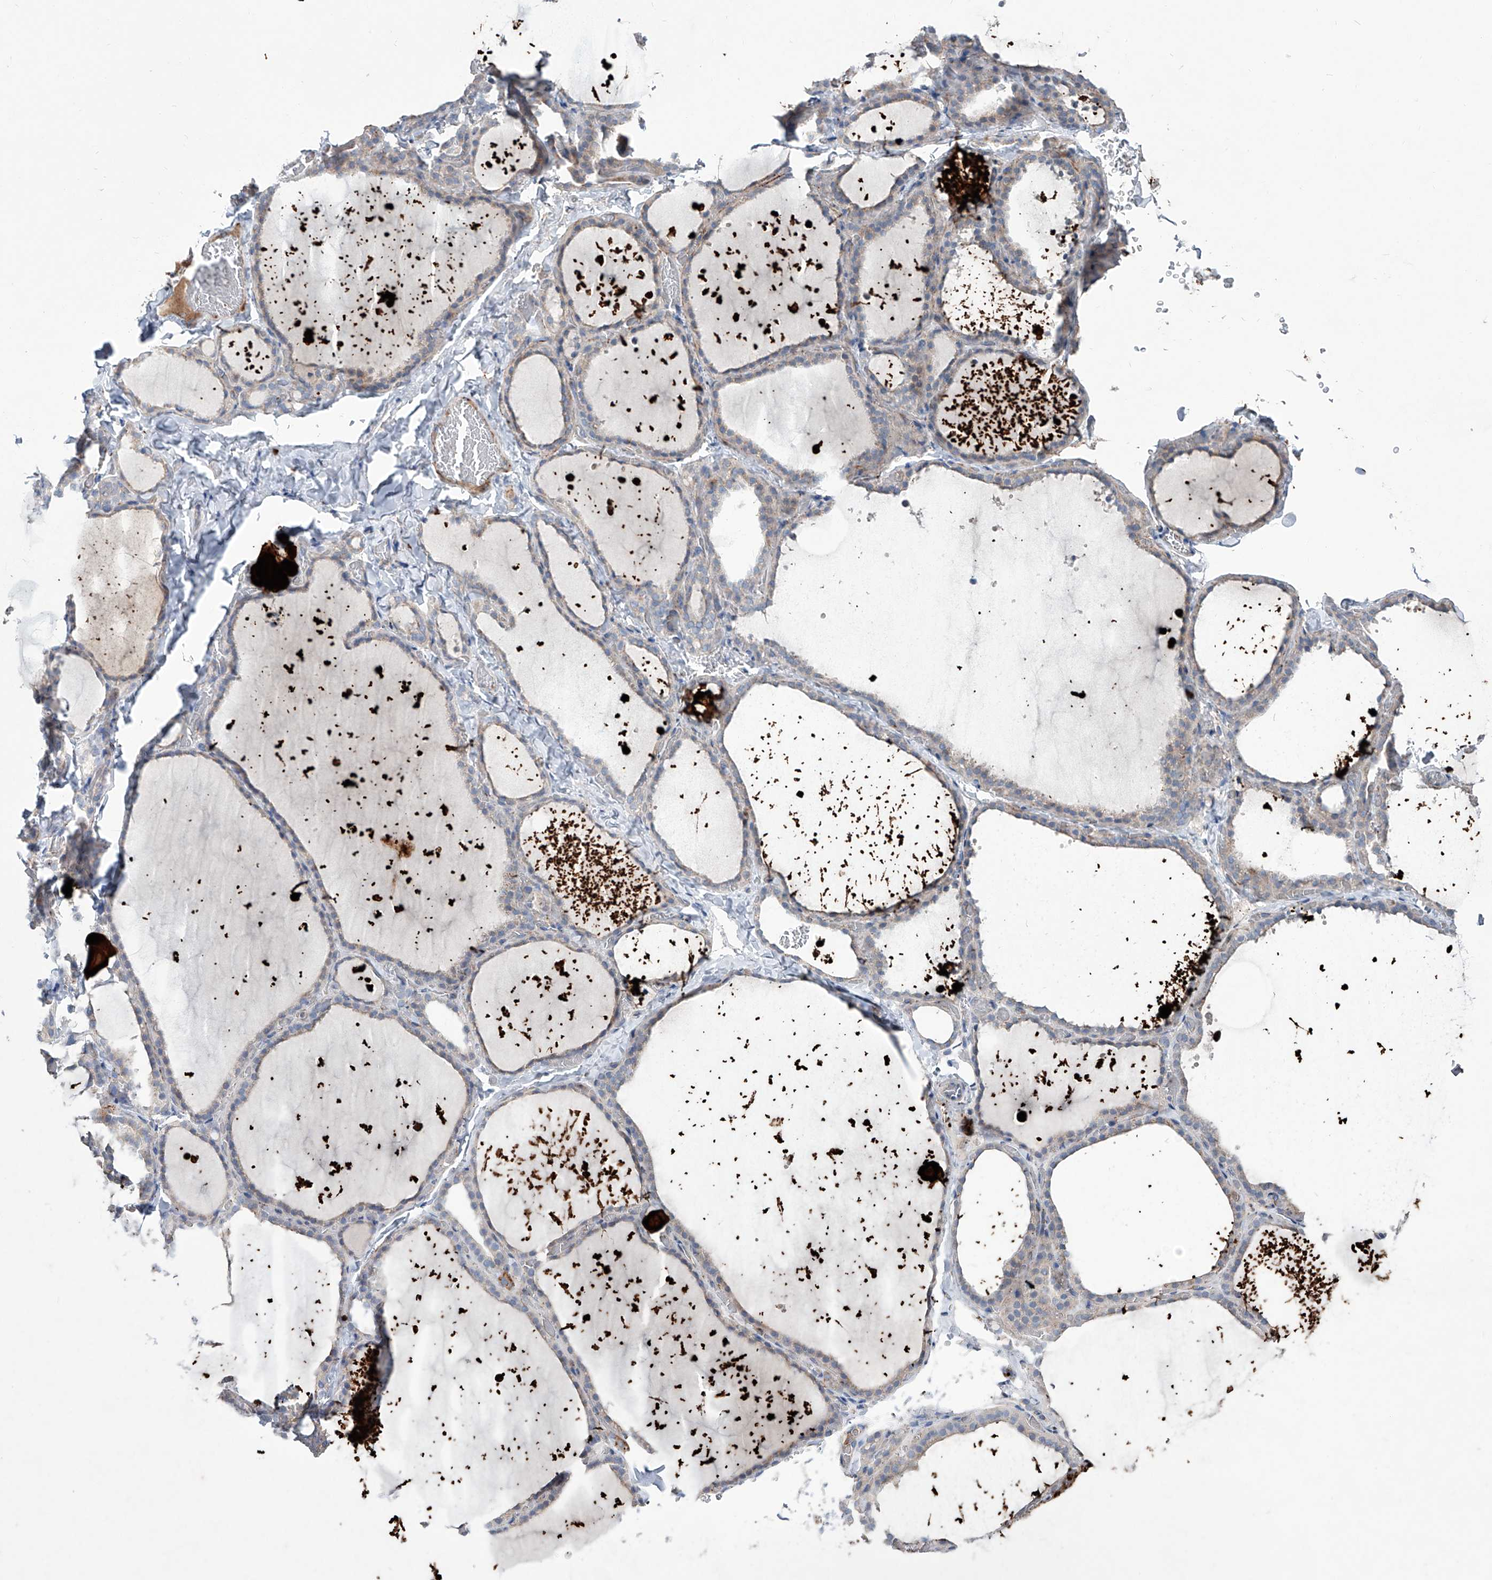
{"staining": {"intensity": "negative", "quantity": "none", "location": "none"}, "tissue": "thyroid gland", "cell_type": "Glandular cells", "image_type": "normal", "snomed": [{"axis": "morphology", "description": "Normal tissue, NOS"}, {"axis": "topography", "description": "Thyroid gland"}], "caption": "Immunohistochemical staining of normal thyroid gland demonstrates no significant expression in glandular cells.", "gene": "CDH5", "patient": {"sex": "female", "age": 22}}